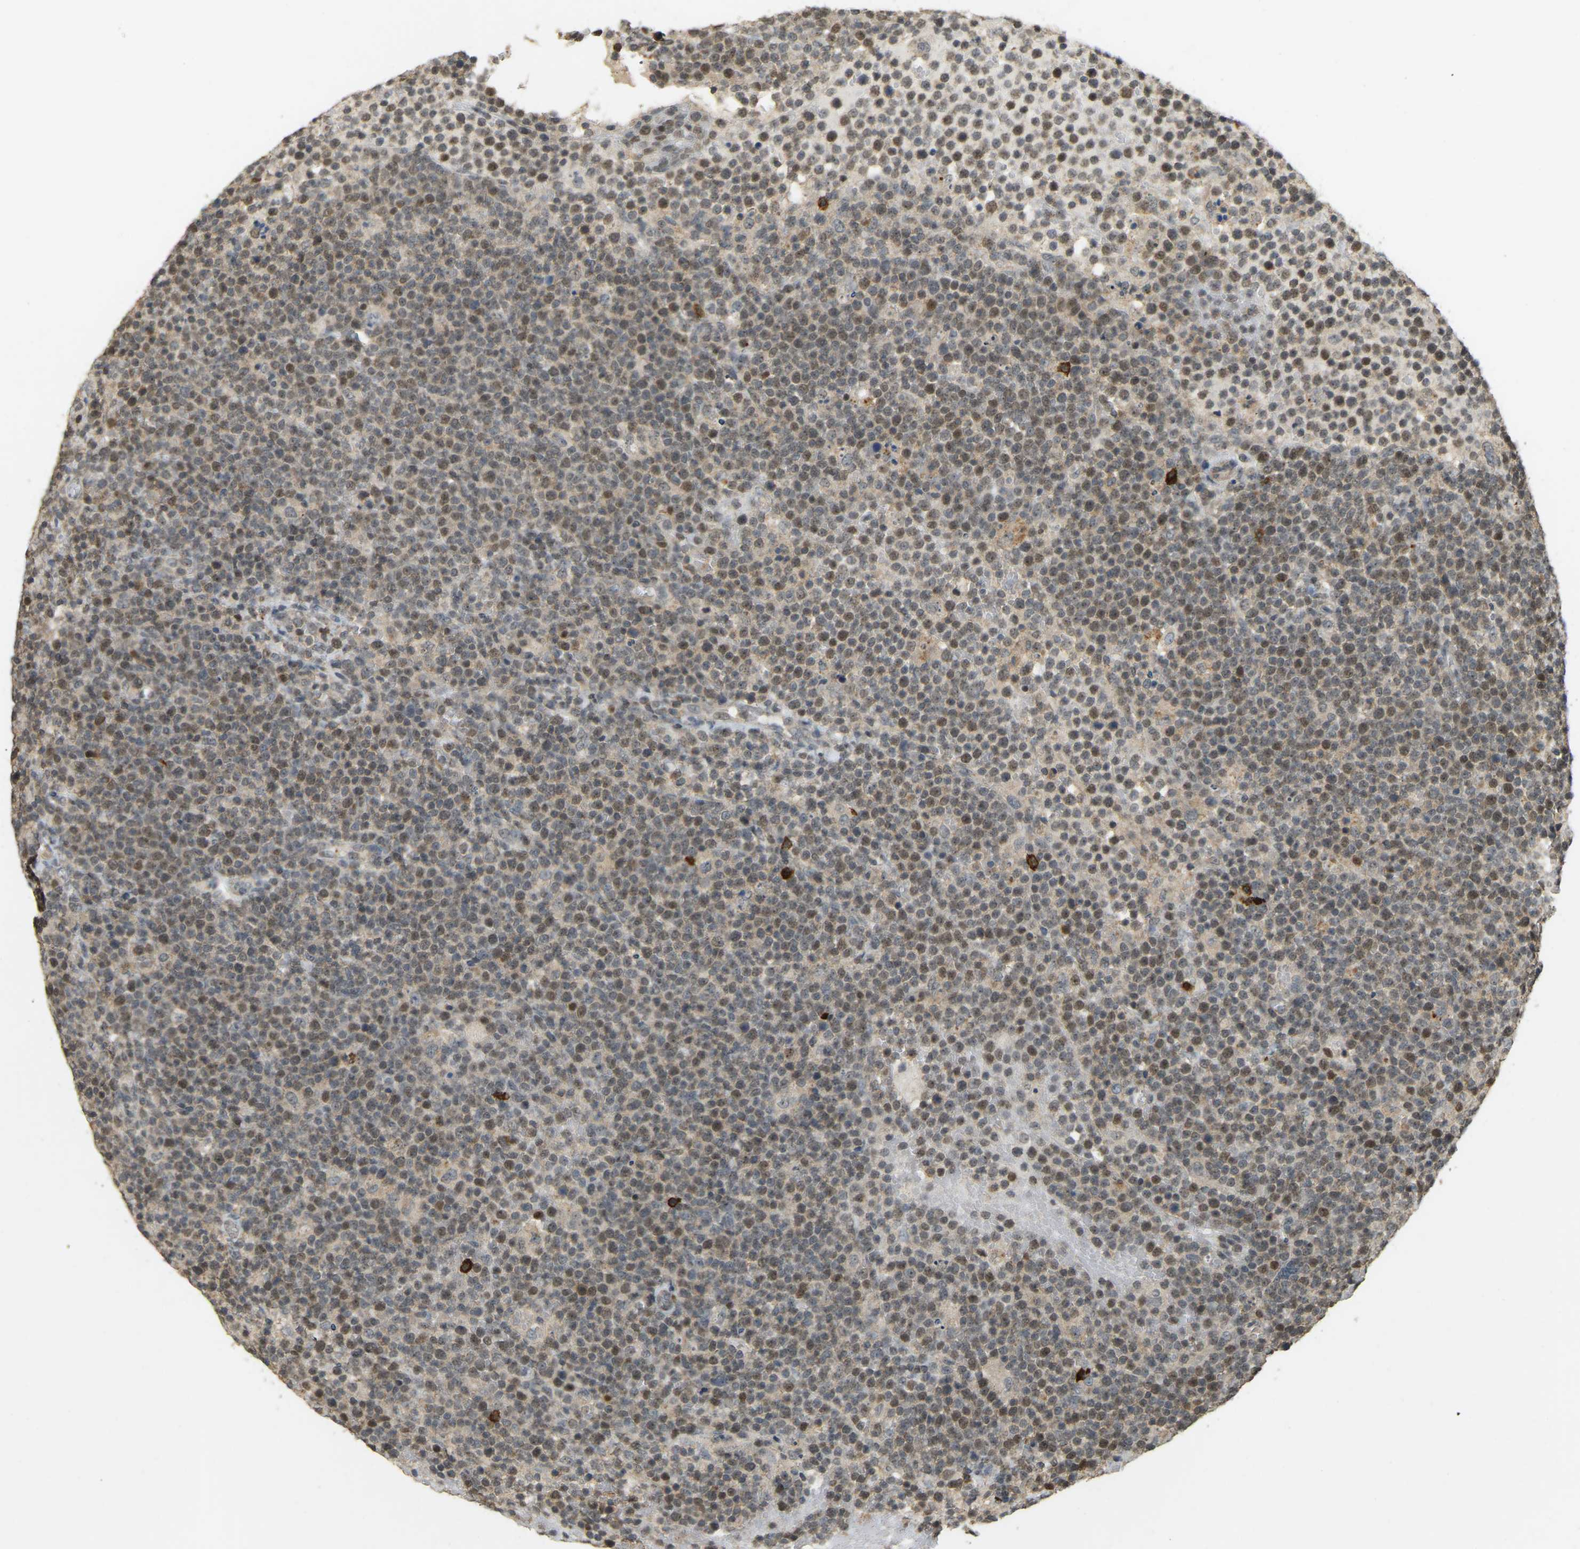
{"staining": {"intensity": "moderate", "quantity": "25%-75%", "location": "nuclear"}, "tissue": "lymphoma", "cell_type": "Tumor cells", "image_type": "cancer", "snomed": [{"axis": "morphology", "description": "Malignant lymphoma, non-Hodgkin's type, High grade"}, {"axis": "topography", "description": "Lymph node"}], "caption": "Immunohistochemical staining of human high-grade malignant lymphoma, non-Hodgkin's type demonstrates medium levels of moderate nuclear protein staining in about 25%-75% of tumor cells.", "gene": "BRF2", "patient": {"sex": "male", "age": 61}}